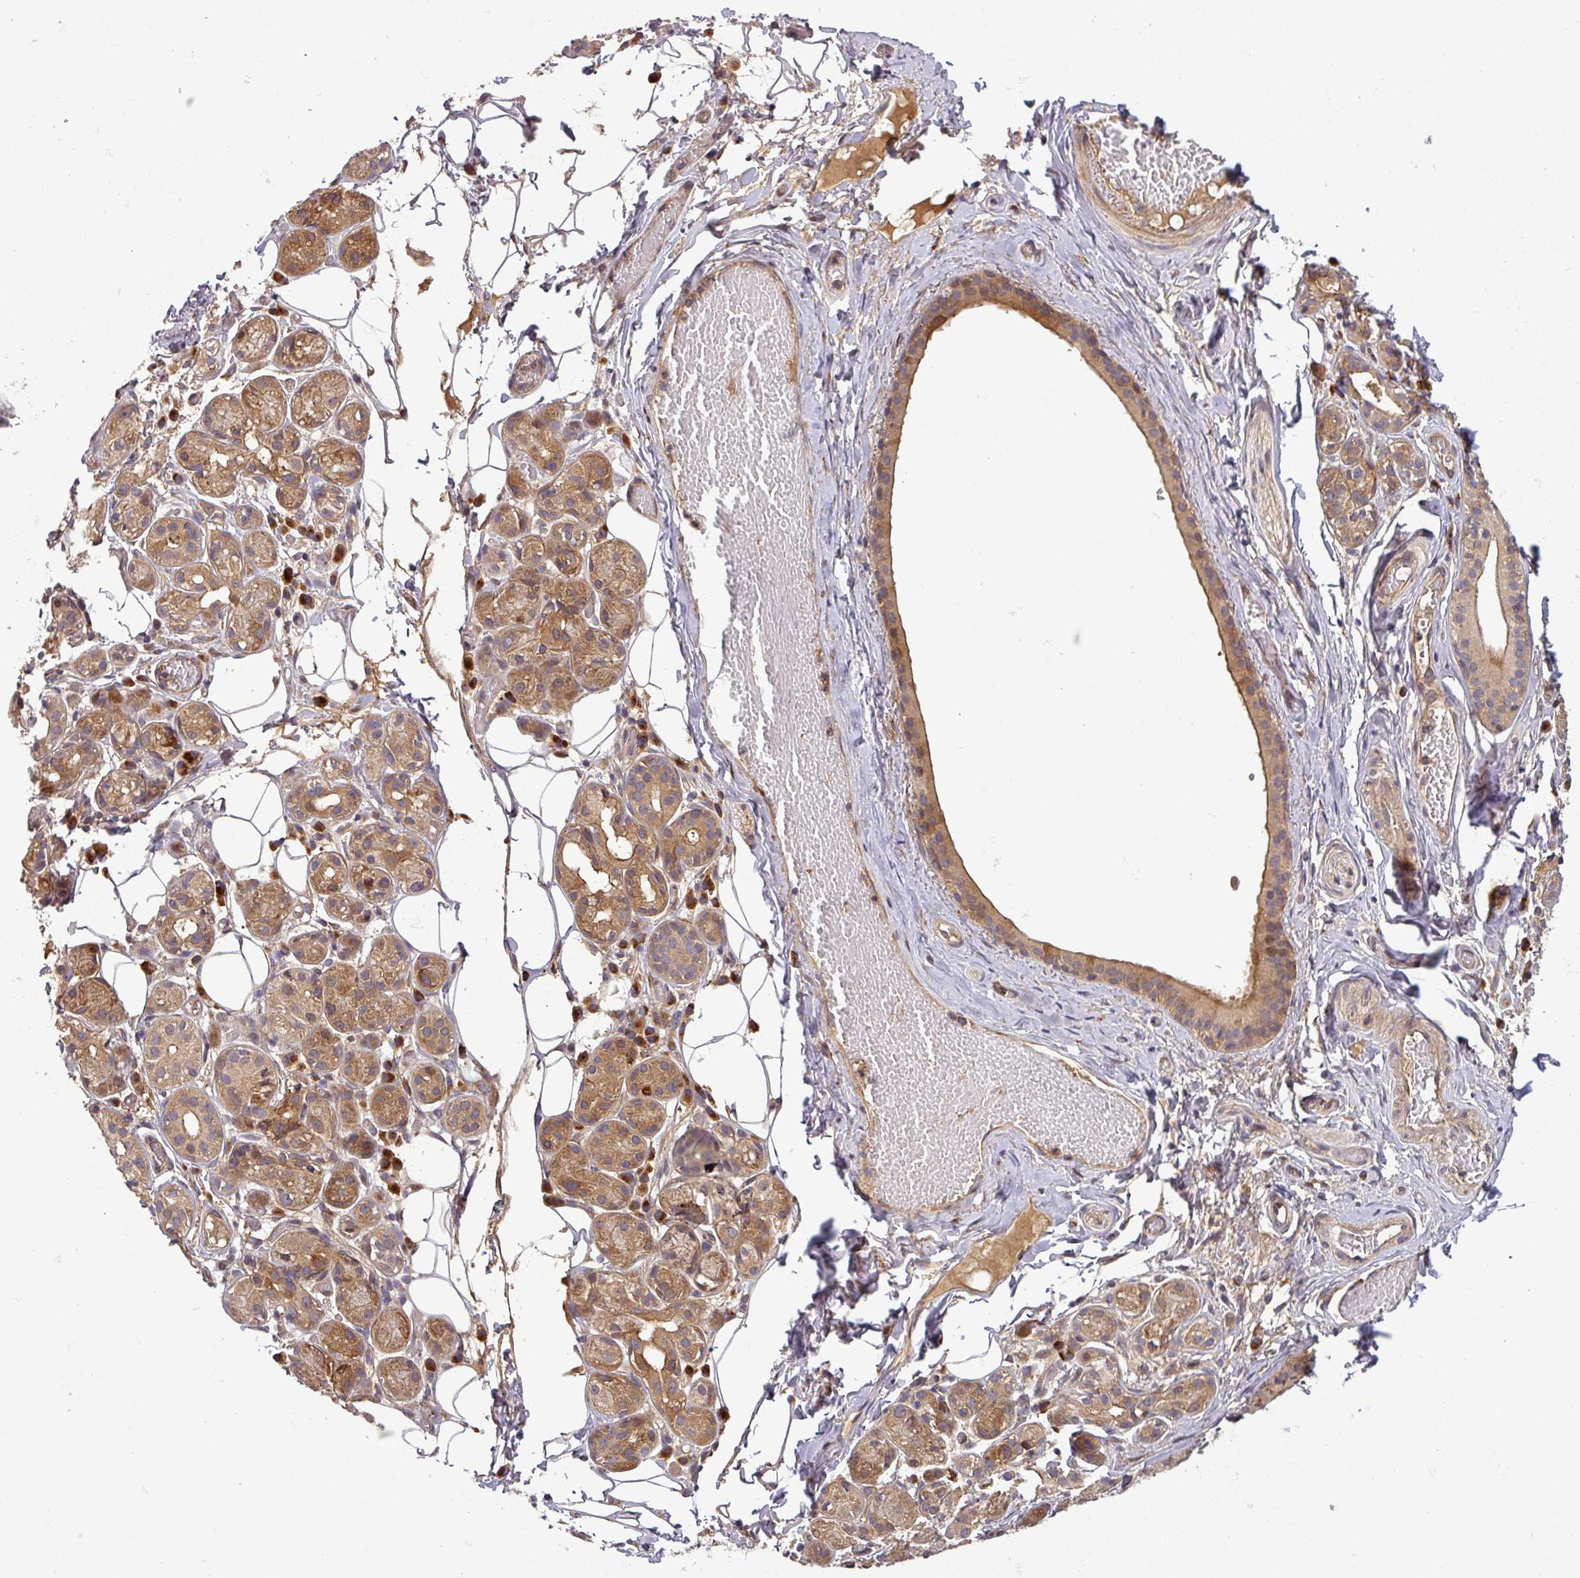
{"staining": {"intensity": "strong", "quantity": ">75%", "location": "cytoplasmic/membranous"}, "tissue": "salivary gland", "cell_type": "Glandular cells", "image_type": "normal", "snomed": [{"axis": "morphology", "description": "Normal tissue, NOS"}, {"axis": "topography", "description": "Salivary gland"}], "caption": "Protein staining of normal salivary gland exhibits strong cytoplasmic/membranous positivity in about >75% of glandular cells.", "gene": "ART1", "patient": {"sex": "male", "age": 82}}